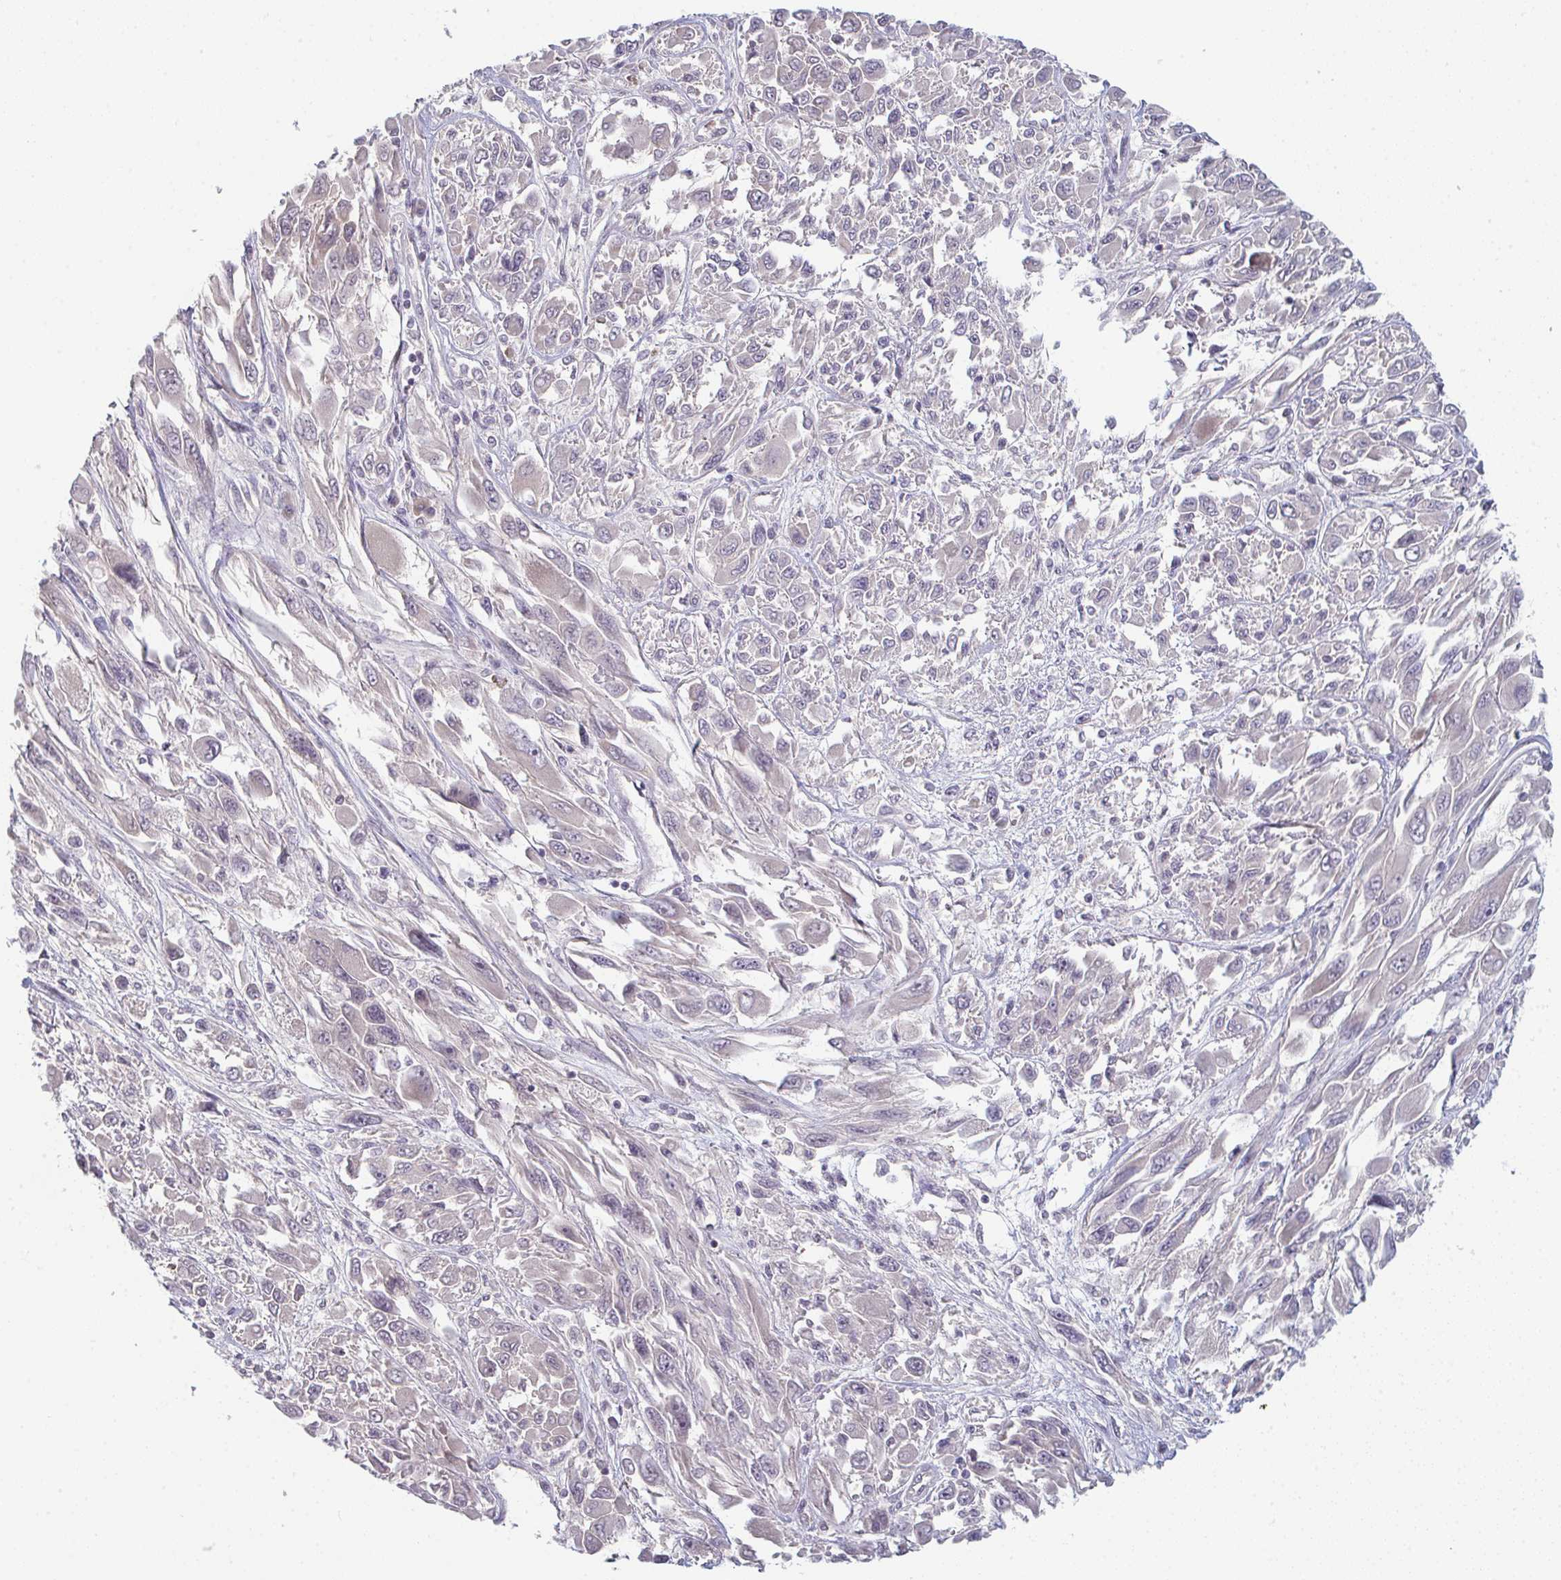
{"staining": {"intensity": "negative", "quantity": "none", "location": "none"}, "tissue": "melanoma", "cell_type": "Tumor cells", "image_type": "cancer", "snomed": [{"axis": "morphology", "description": "Malignant melanoma, NOS"}, {"axis": "topography", "description": "Skin"}], "caption": "Tumor cells show no significant expression in melanoma.", "gene": "ZNF214", "patient": {"sex": "female", "age": 91}}